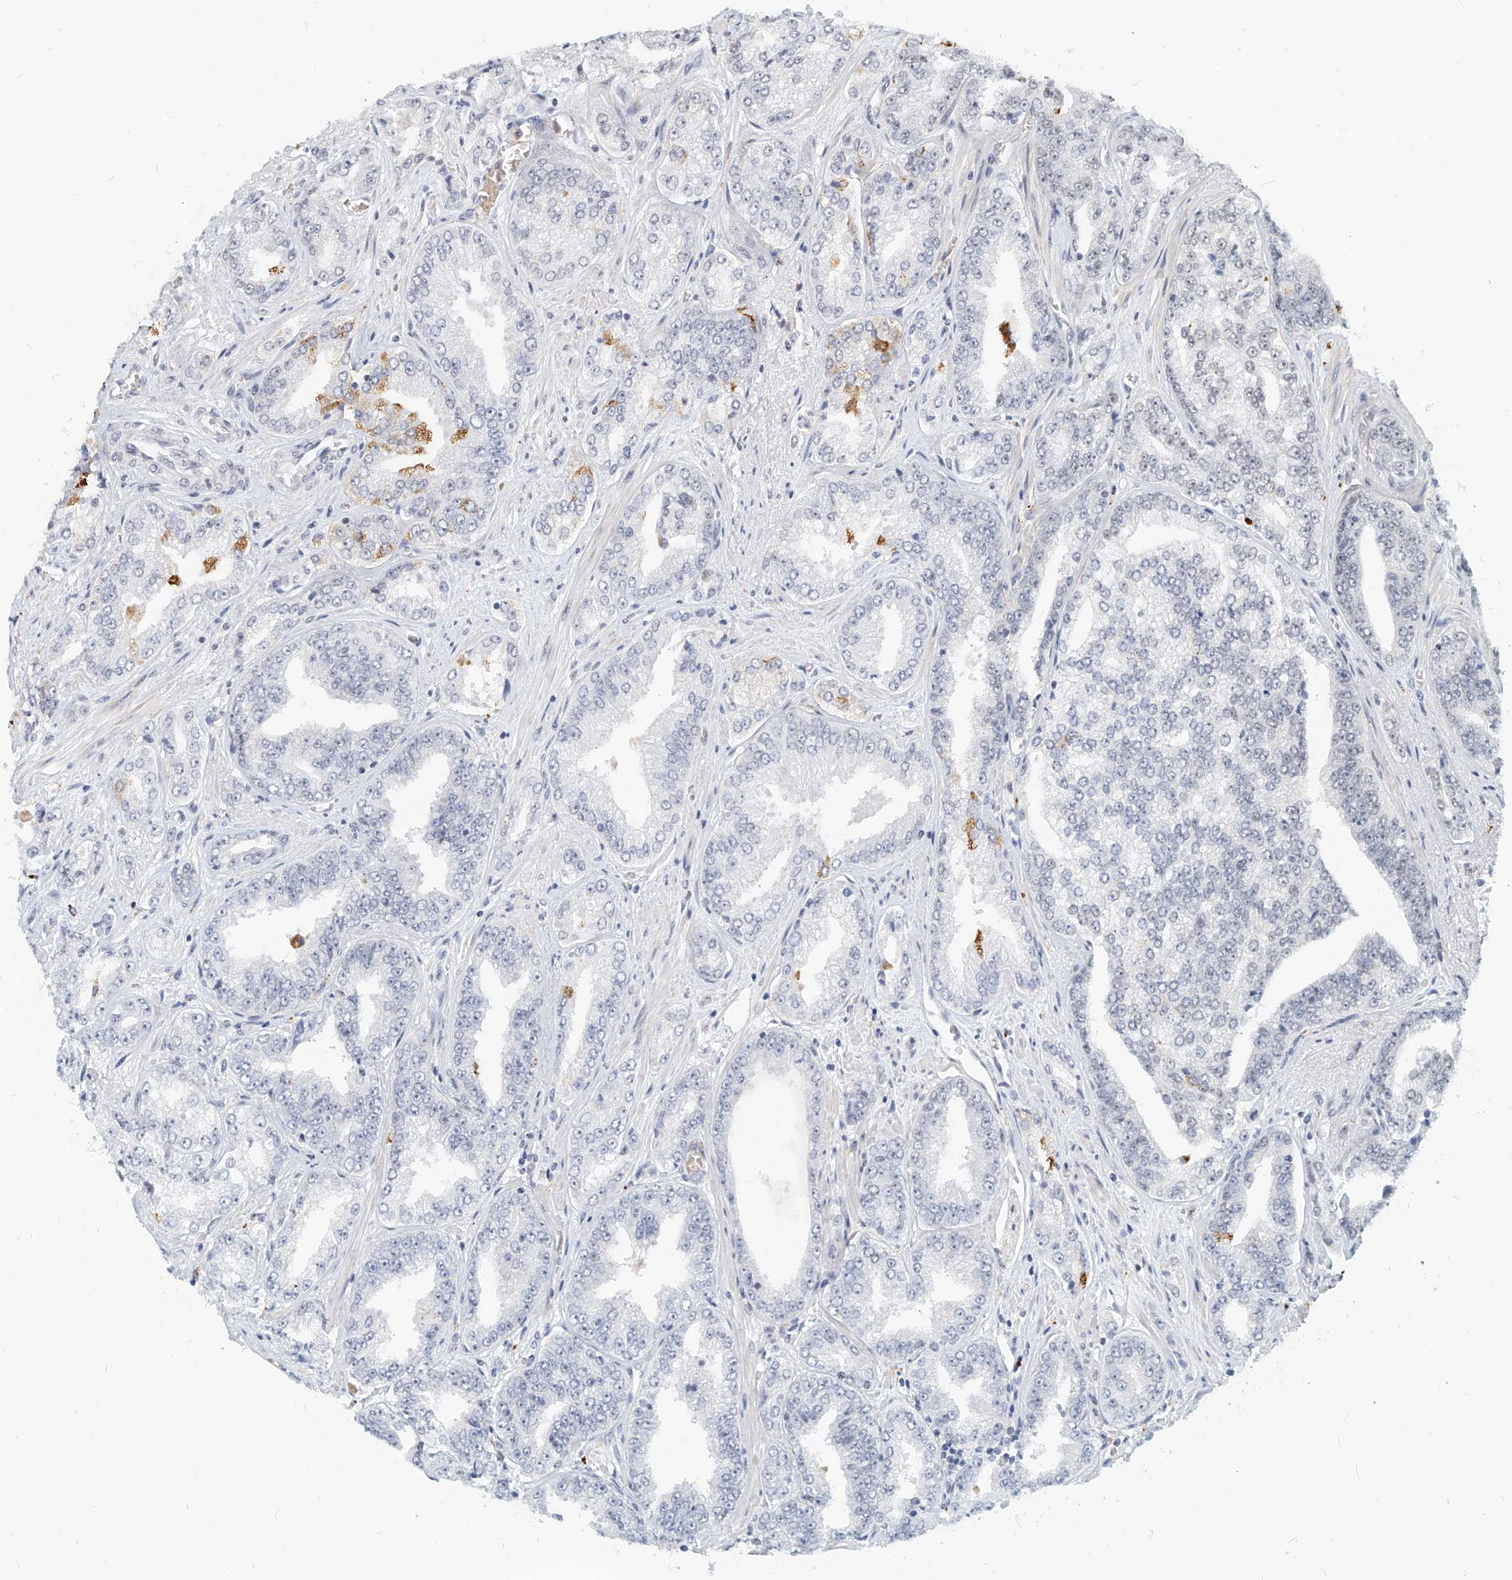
{"staining": {"intensity": "negative", "quantity": "none", "location": "none"}, "tissue": "prostate cancer", "cell_type": "Tumor cells", "image_type": "cancer", "snomed": [{"axis": "morphology", "description": "Adenocarcinoma, High grade"}, {"axis": "topography", "description": "Prostate"}], "caption": "High-grade adenocarcinoma (prostate) was stained to show a protein in brown. There is no significant expression in tumor cells.", "gene": "SASH1", "patient": {"sex": "male", "age": 71}}